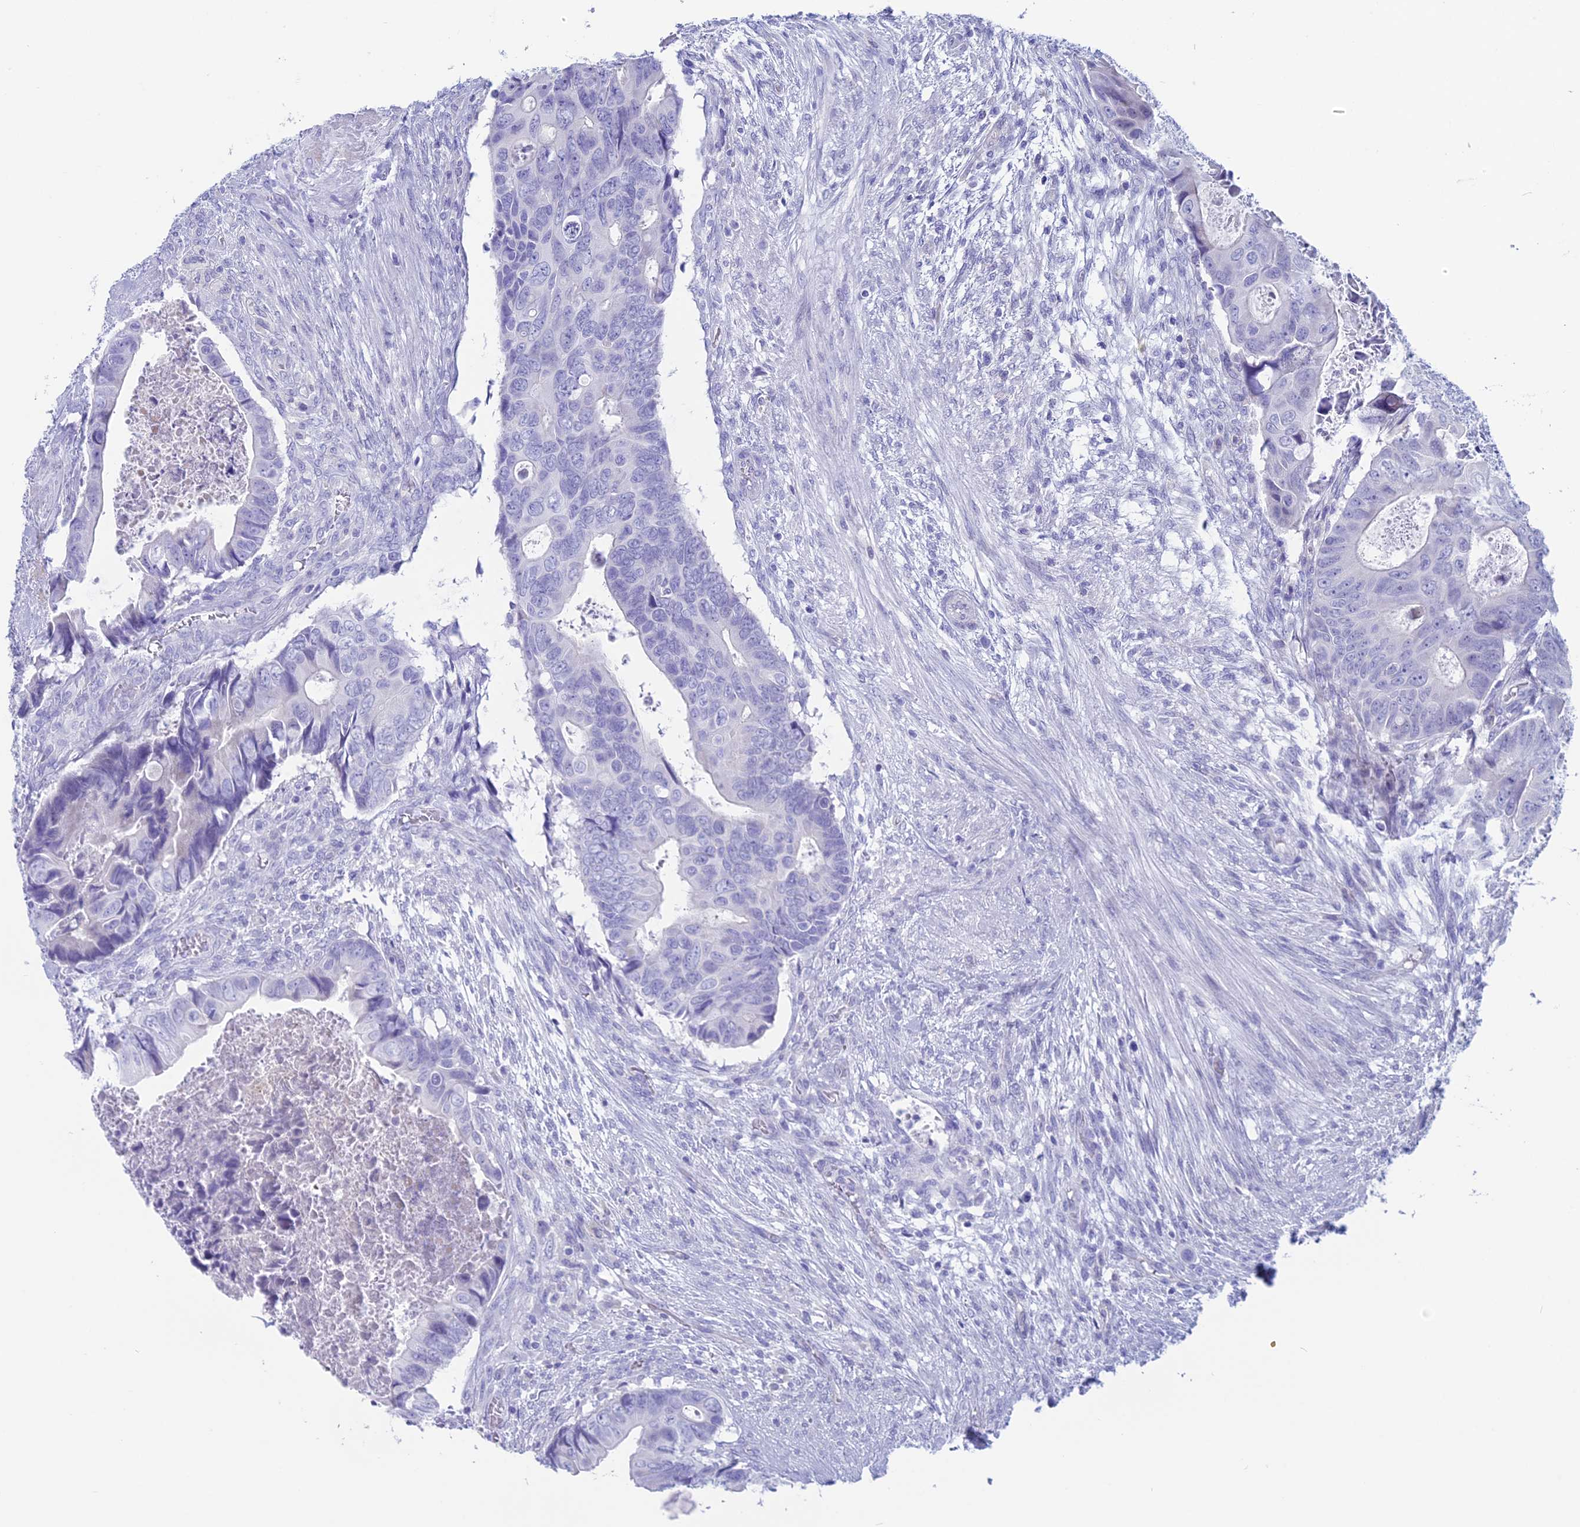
{"staining": {"intensity": "negative", "quantity": "none", "location": "none"}, "tissue": "colorectal cancer", "cell_type": "Tumor cells", "image_type": "cancer", "snomed": [{"axis": "morphology", "description": "Adenocarcinoma, NOS"}, {"axis": "topography", "description": "Rectum"}], "caption": "Tumor cells show no significant protein staining in colorectal cancer (adenocarcinoma).", "gene": "RP1", "patient": {"sex": "female", "age": 78}}